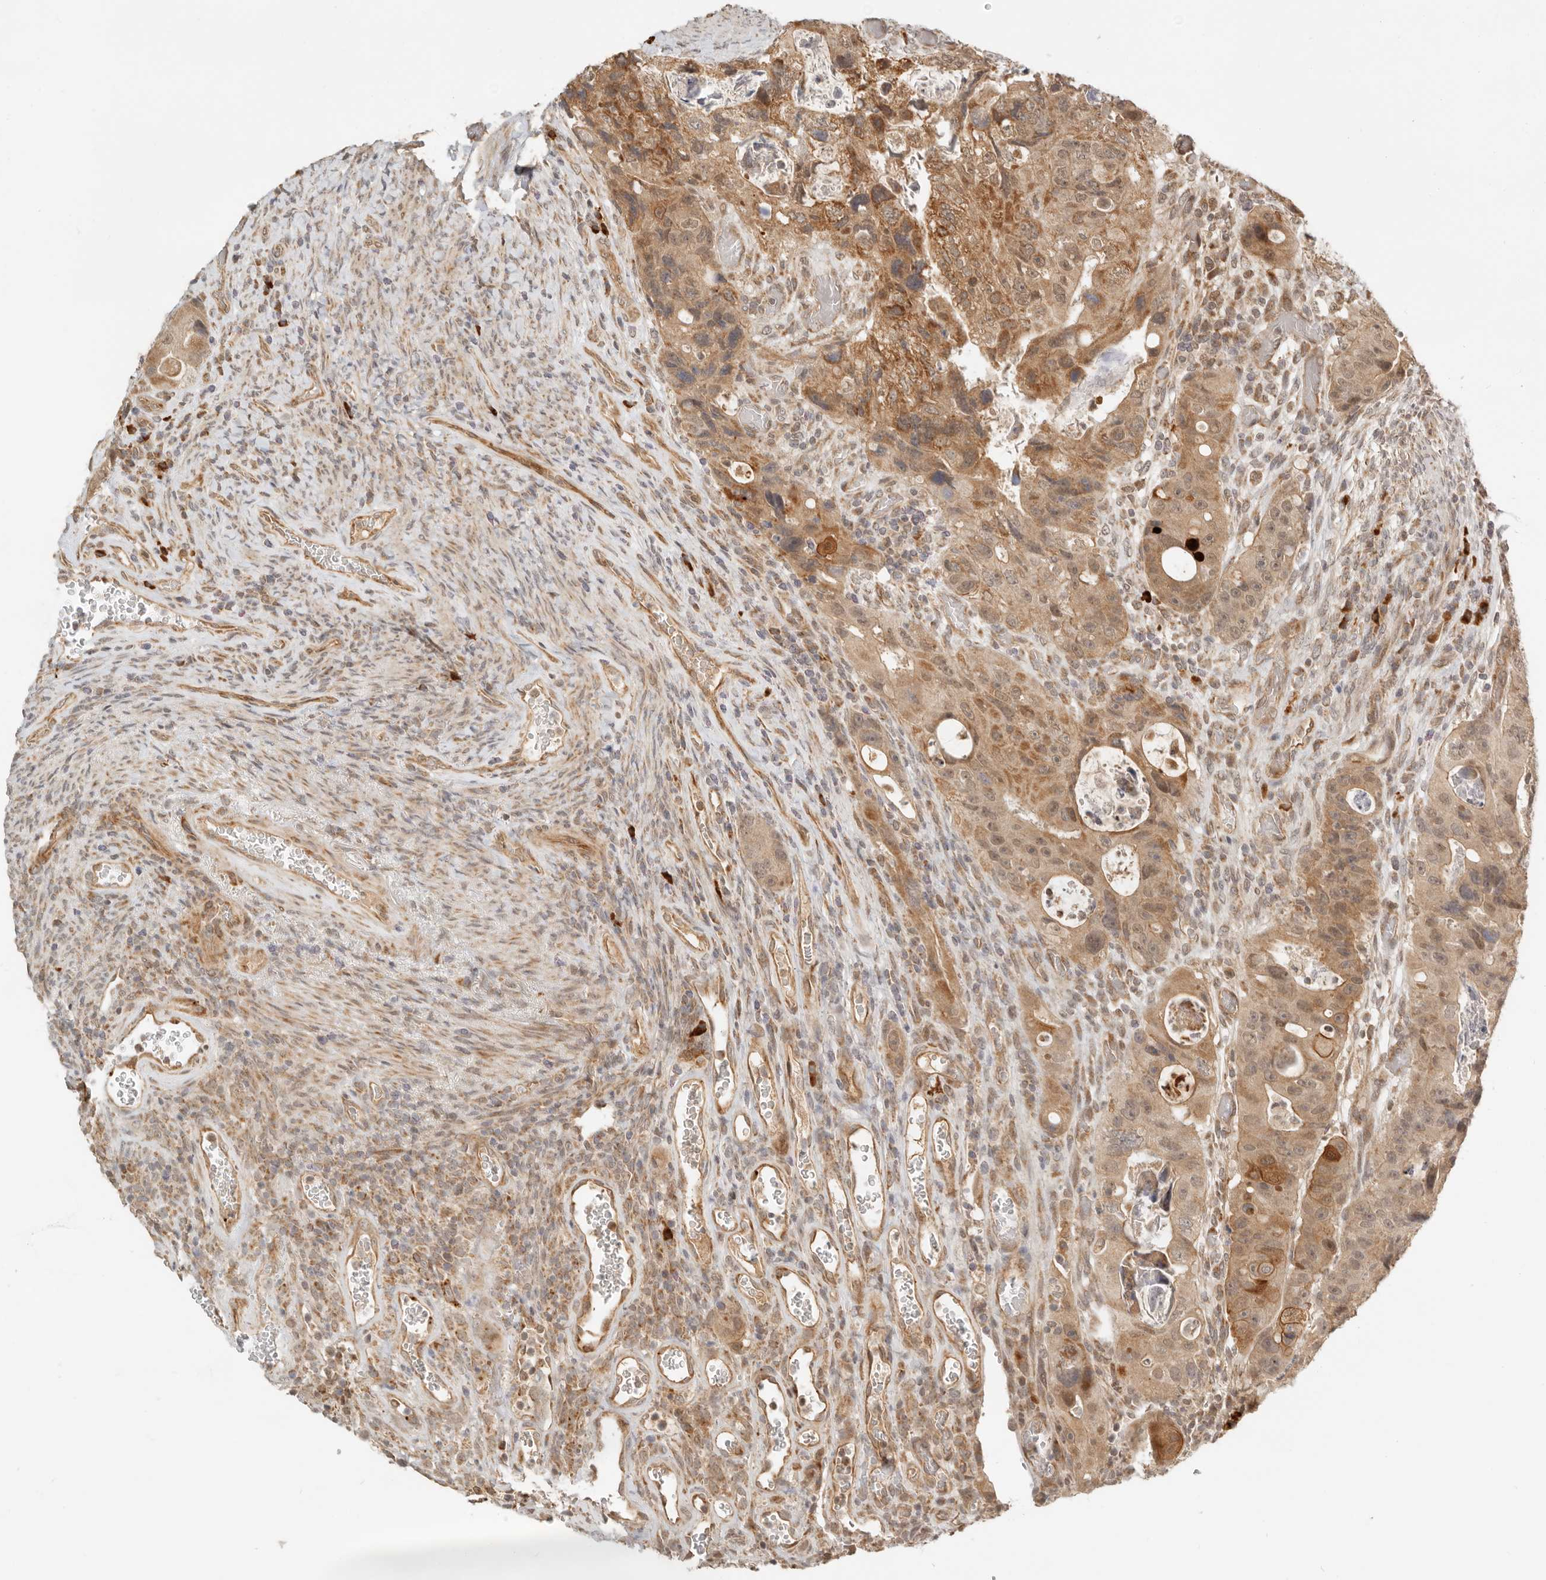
{"staining": {"intensity": "moderate", "quantity": ">75%", "location": "cytoplasmic/membranous,nuclear"}, "tissue": "colorectal cancer", "cell_type": "Tumor cells", "image_type": "cancer", "snomed": [{"axis": "morphology", "description": "Adenocarcinoma, NOS"}, {"axis": "topography", "description": "Rectum"}], "caption": "The image demonstrates a brown stain indicating the presence of a protein in the cytoplasmic/membranous and nuclear of tumor cells in adenocarcinoma (colorectal).", "gene": "BAALC", "patient": {"sex": "male", "age": 59}}